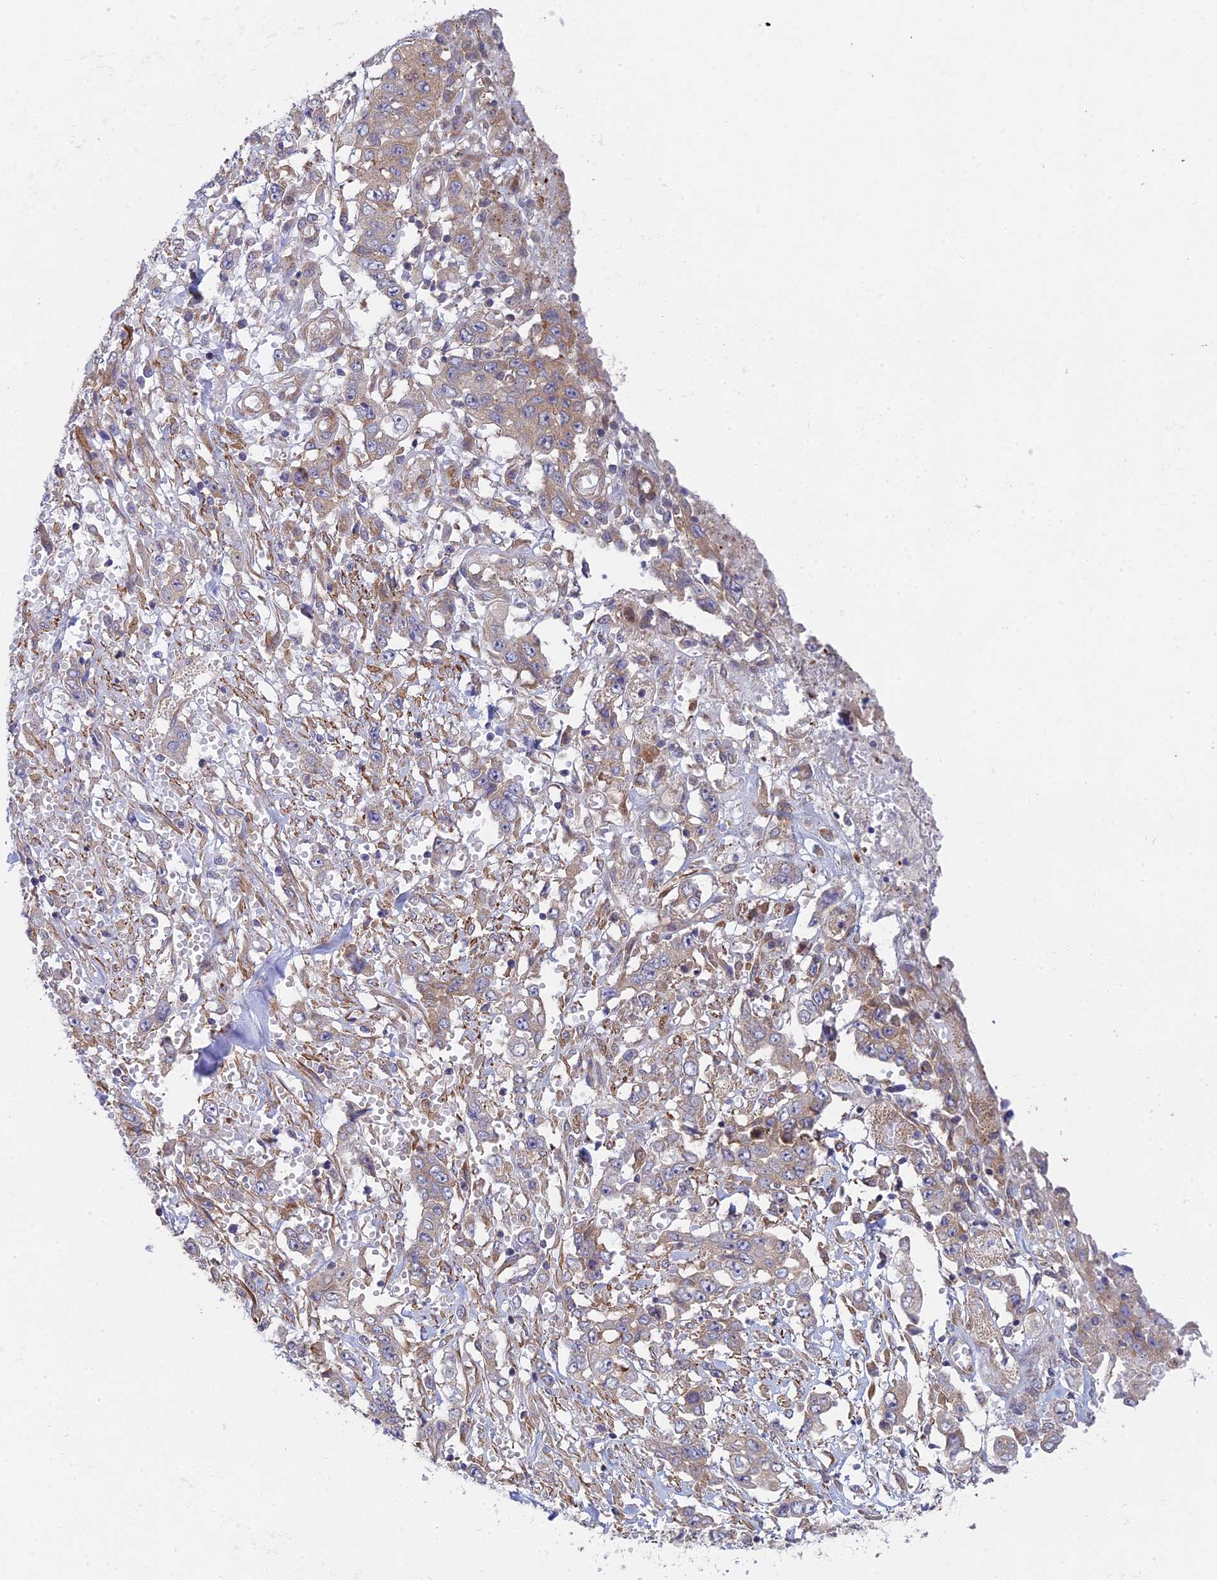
{"staining": {"intensity": "weak", "quantity": "25%-75%", "location": "cytoplasmic/membranous"}, "tissue": "stomach cancer", "cell_type": "Tumor cells", "image_type": "cancer", "snomed": [{"axis": "morphology", "description": "Adenocarcinoma, NOS"}, {"axis": "topography", "description": "Stomach, upper"}], "caption": "This is a micrograph of immunohistochemistry staining of adenocarcinoma (stomach), which shows weak expression in the cytoplasmic/membranous of tumor cells.", "gene": "INCA1", "patient": {"sex": "male", "age": 62}}